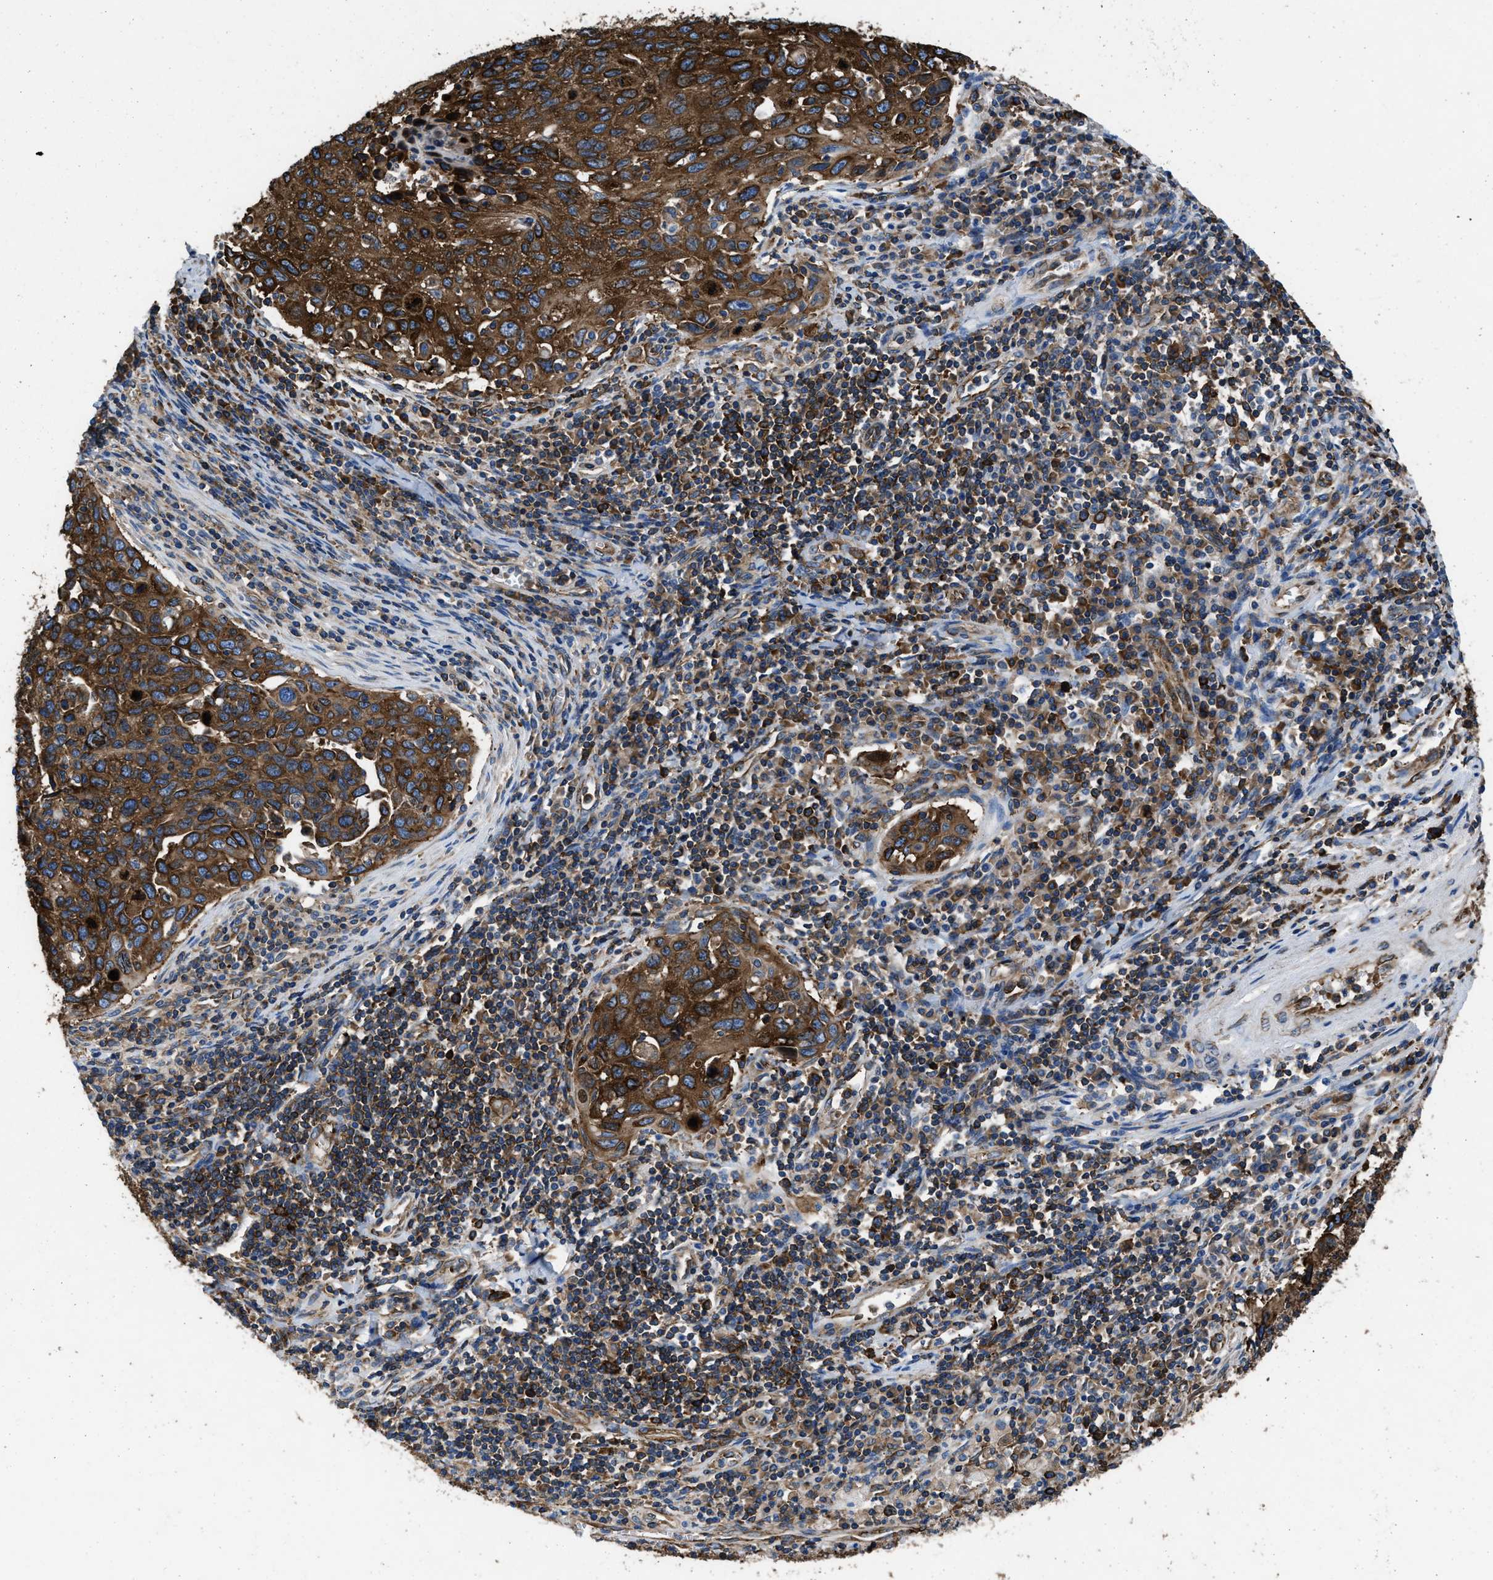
{"staining": {"intensity": "strong", "quantity": ">75%", "location": "cytoplasmic/membranous"}, "tissue": "cervical cancer", "cell_type": "Tumor cells", "image_type": "cancer", "snomed": [{"axis": "morphology", "description": "Squamous cell carcinoma, NOS"}, {"axis": "topography", "description": "Cervix"}], "caption": "IHC micrograph of neoplastic tissue: human cervical cancer stained using IHC reveals high levels of strong protein expression localized specifically in the cytoplasmic/membranous of tumor cells, appearing as a cytoplasmic/membranous brown color.", "gene": "CAPRIN1", "patient": {"sex": "female", "age": 53}}